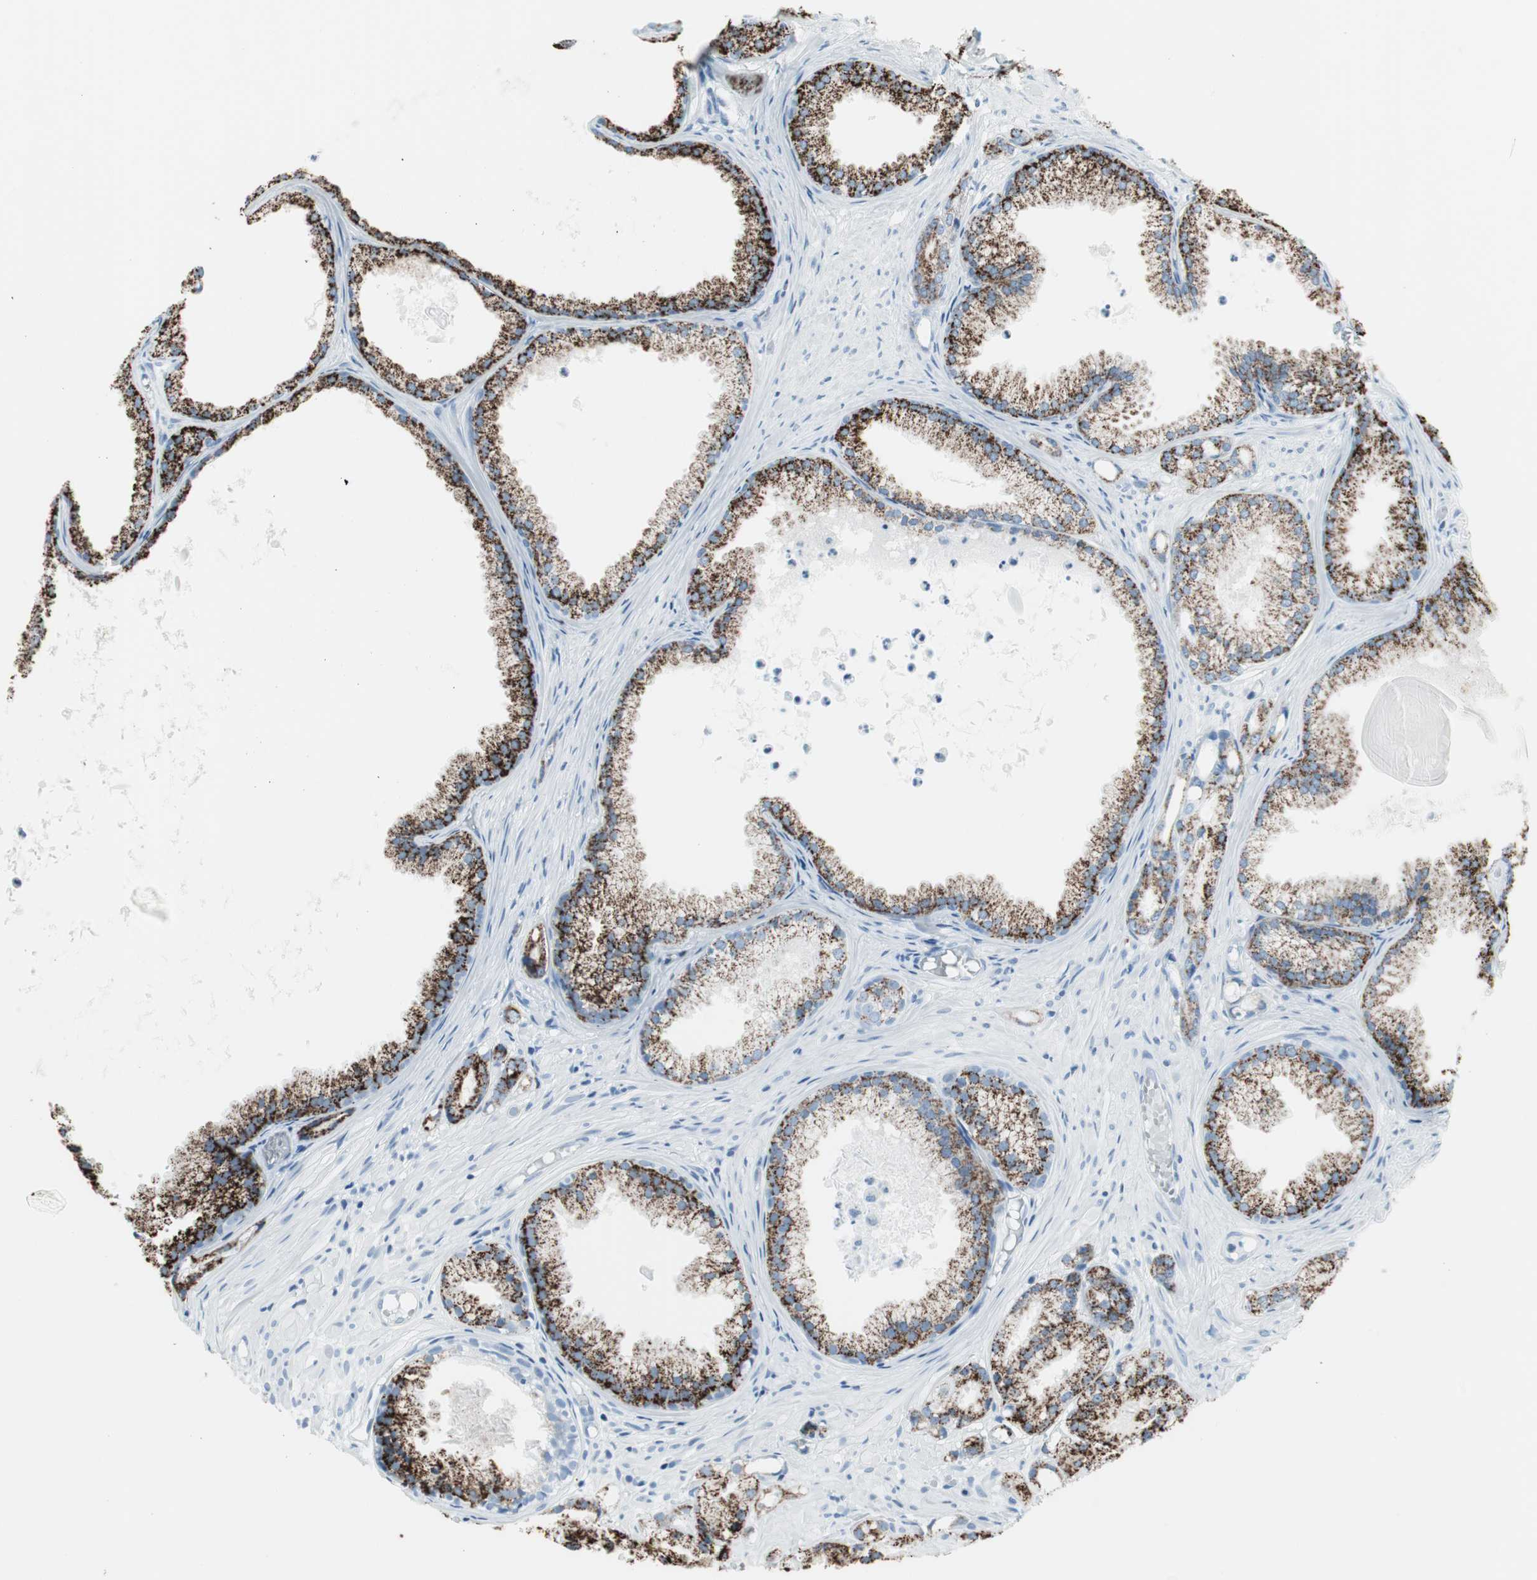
{"staining": {"intensity": "strong", "quantity": ">75%", "location": "cytoplasmic/membranous"}, "tissue": "prostate cancer", "cell_type": "Tumor cells", "image_type": "cancer", "snomed": [{"axis": "morphology", "description": "Adenocarcinoma, Low grade"}, {"axis": "topography", "description": "Prostate"}], "caption": "Immunohistochemistry (IHC) (DAB) staining of prostate cancer displays strong cytoplasmic/membranous protein positivity in approximately >75% of tumor cells. Immunohistochemistry stains the protein of interest in brown and the nuclei are stained blue.", "gene": "ARG2", "patient": {"sex": "male", "age": 72}}